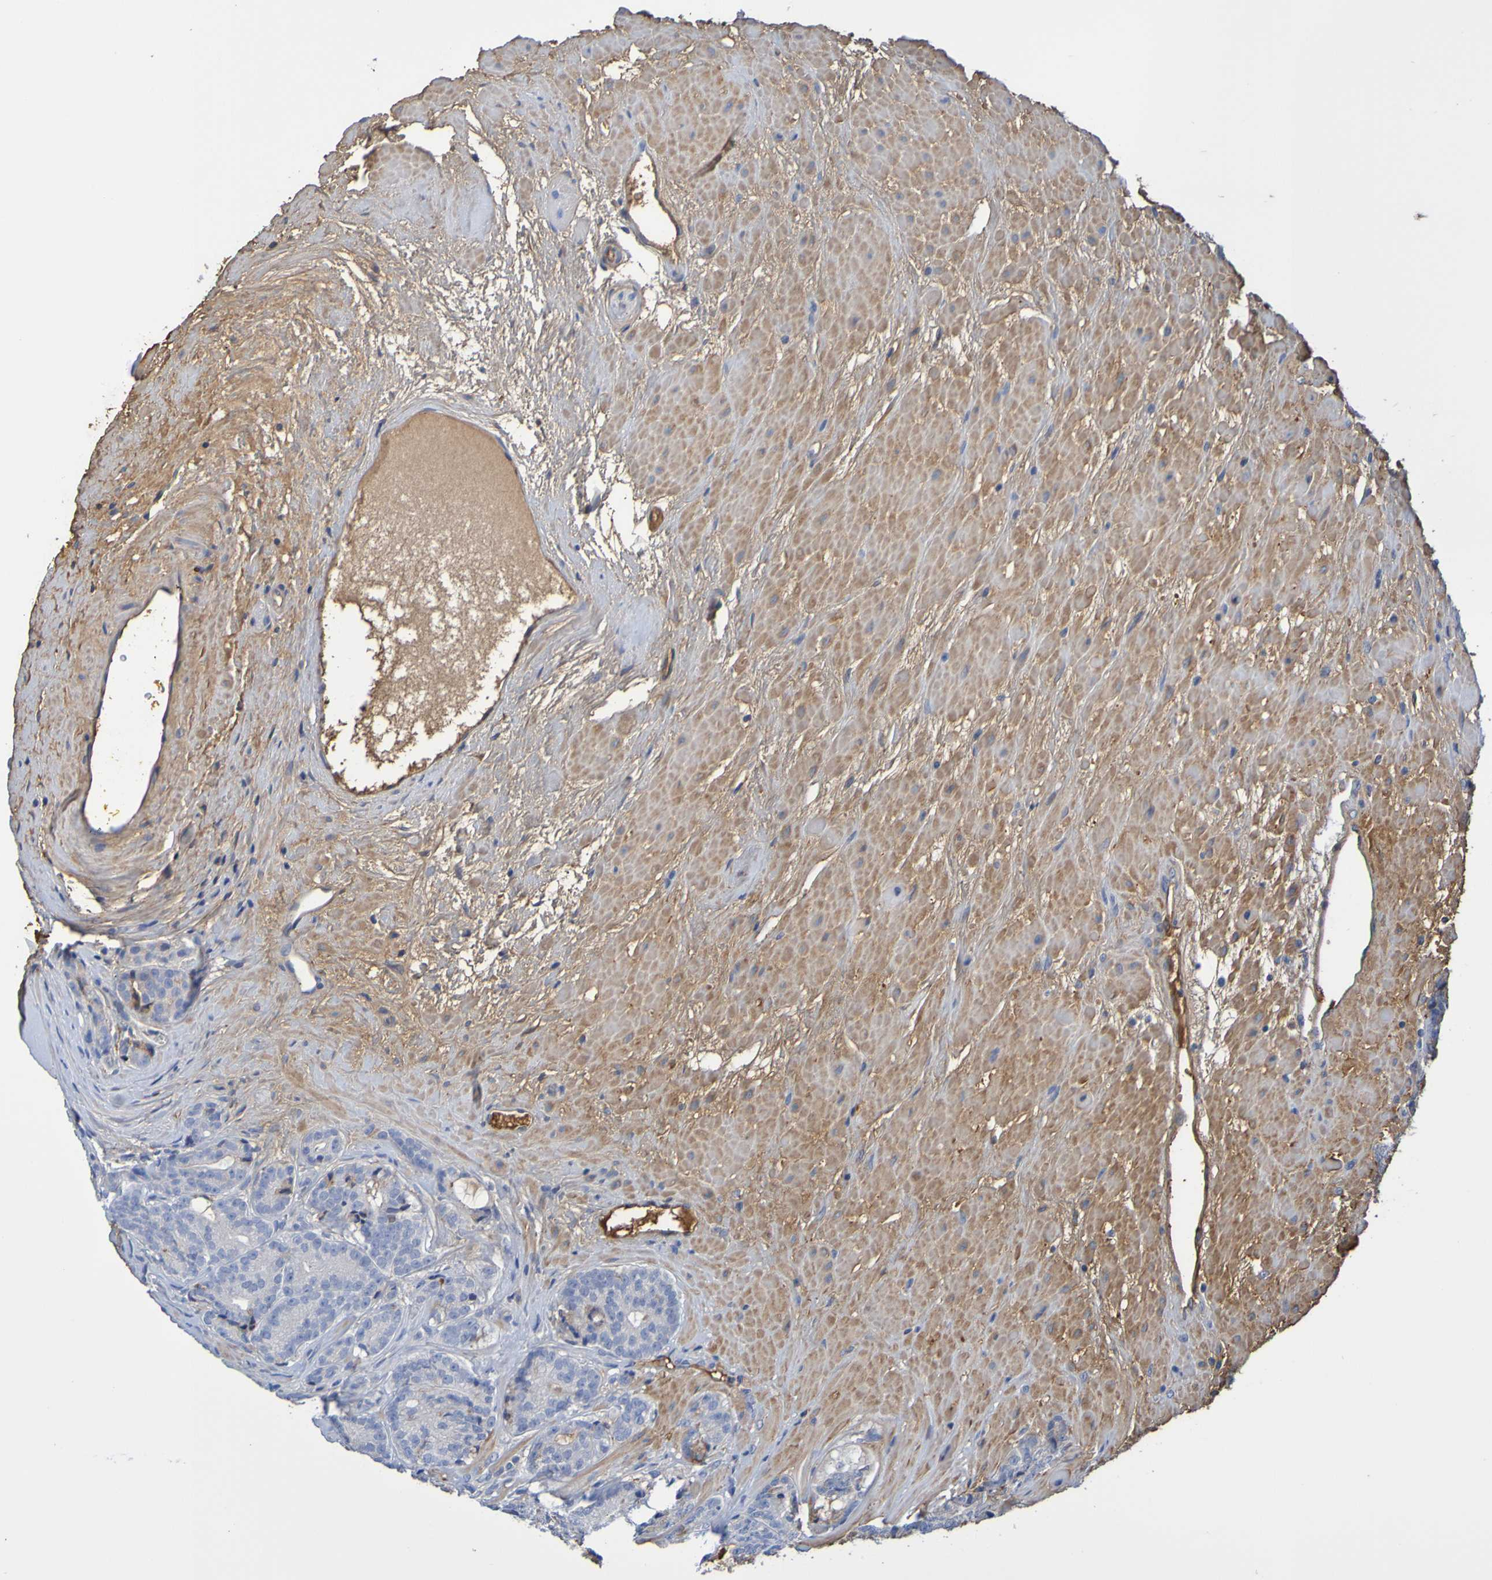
{"staining": {"intensity": "negative", "quantity": "none", "location": "none"}, "tissue": "prostate cancer", "cell_type": "Tumor cells", "image_type": "cancer", "snomed": [{"axis": "morphology", "description": "Adenocarcinoma, High grade"}, {"axis": "topography", "description": "Prostate"}], "caption": "Human prostate cancer stained for a protein using immunohistochemistry reveals no expression in tumor cells.", "gene": "GAB3", "patient": {"sex": "male", "age": 61}}